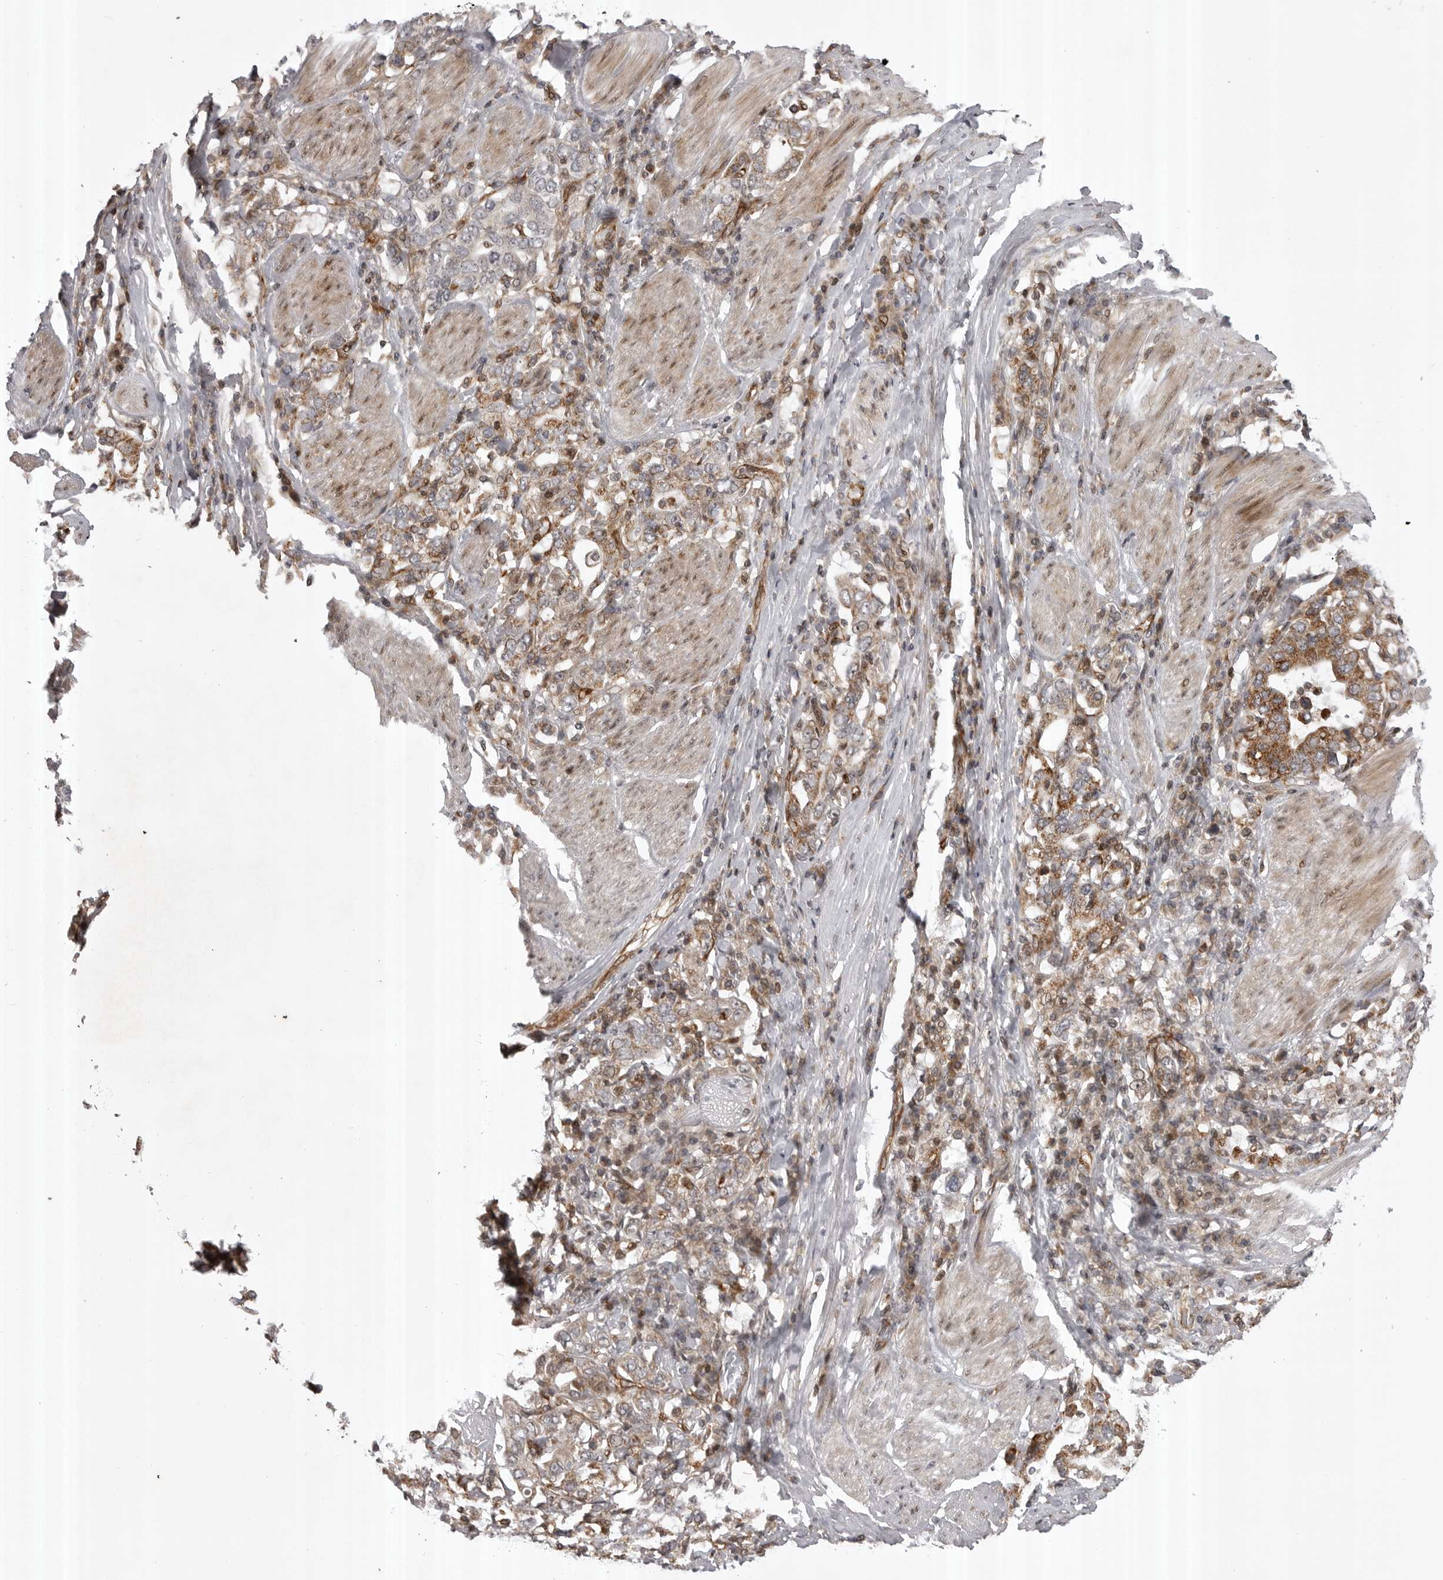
{"staining": {"intensity": "moderate", "quantity": ">75%", "location": "cytoplasmic/membranous"}, "tissue": "stomach cancer", "cell_type": "Tumor cells", "image_type": "cancer", "snomed": [{"axis": "morphology", "description": "Adenocarcinoma, NOS"}, {"axis": "topography", "description": "Stomach, upper"}], "caption": "High-power microscopy captured an immunohistochemistry histopathology image of adenocarcinoma (stomach), revealing moderate cytoplasmic/membranous expression in approximately >75% of tumor cells. (DAB (3,3'-diaminobenzidine) = brown stain, brightfield microscopy at high magnification).", "gene": "ABL1", "patient": {"sex": "male", "age": 62}}